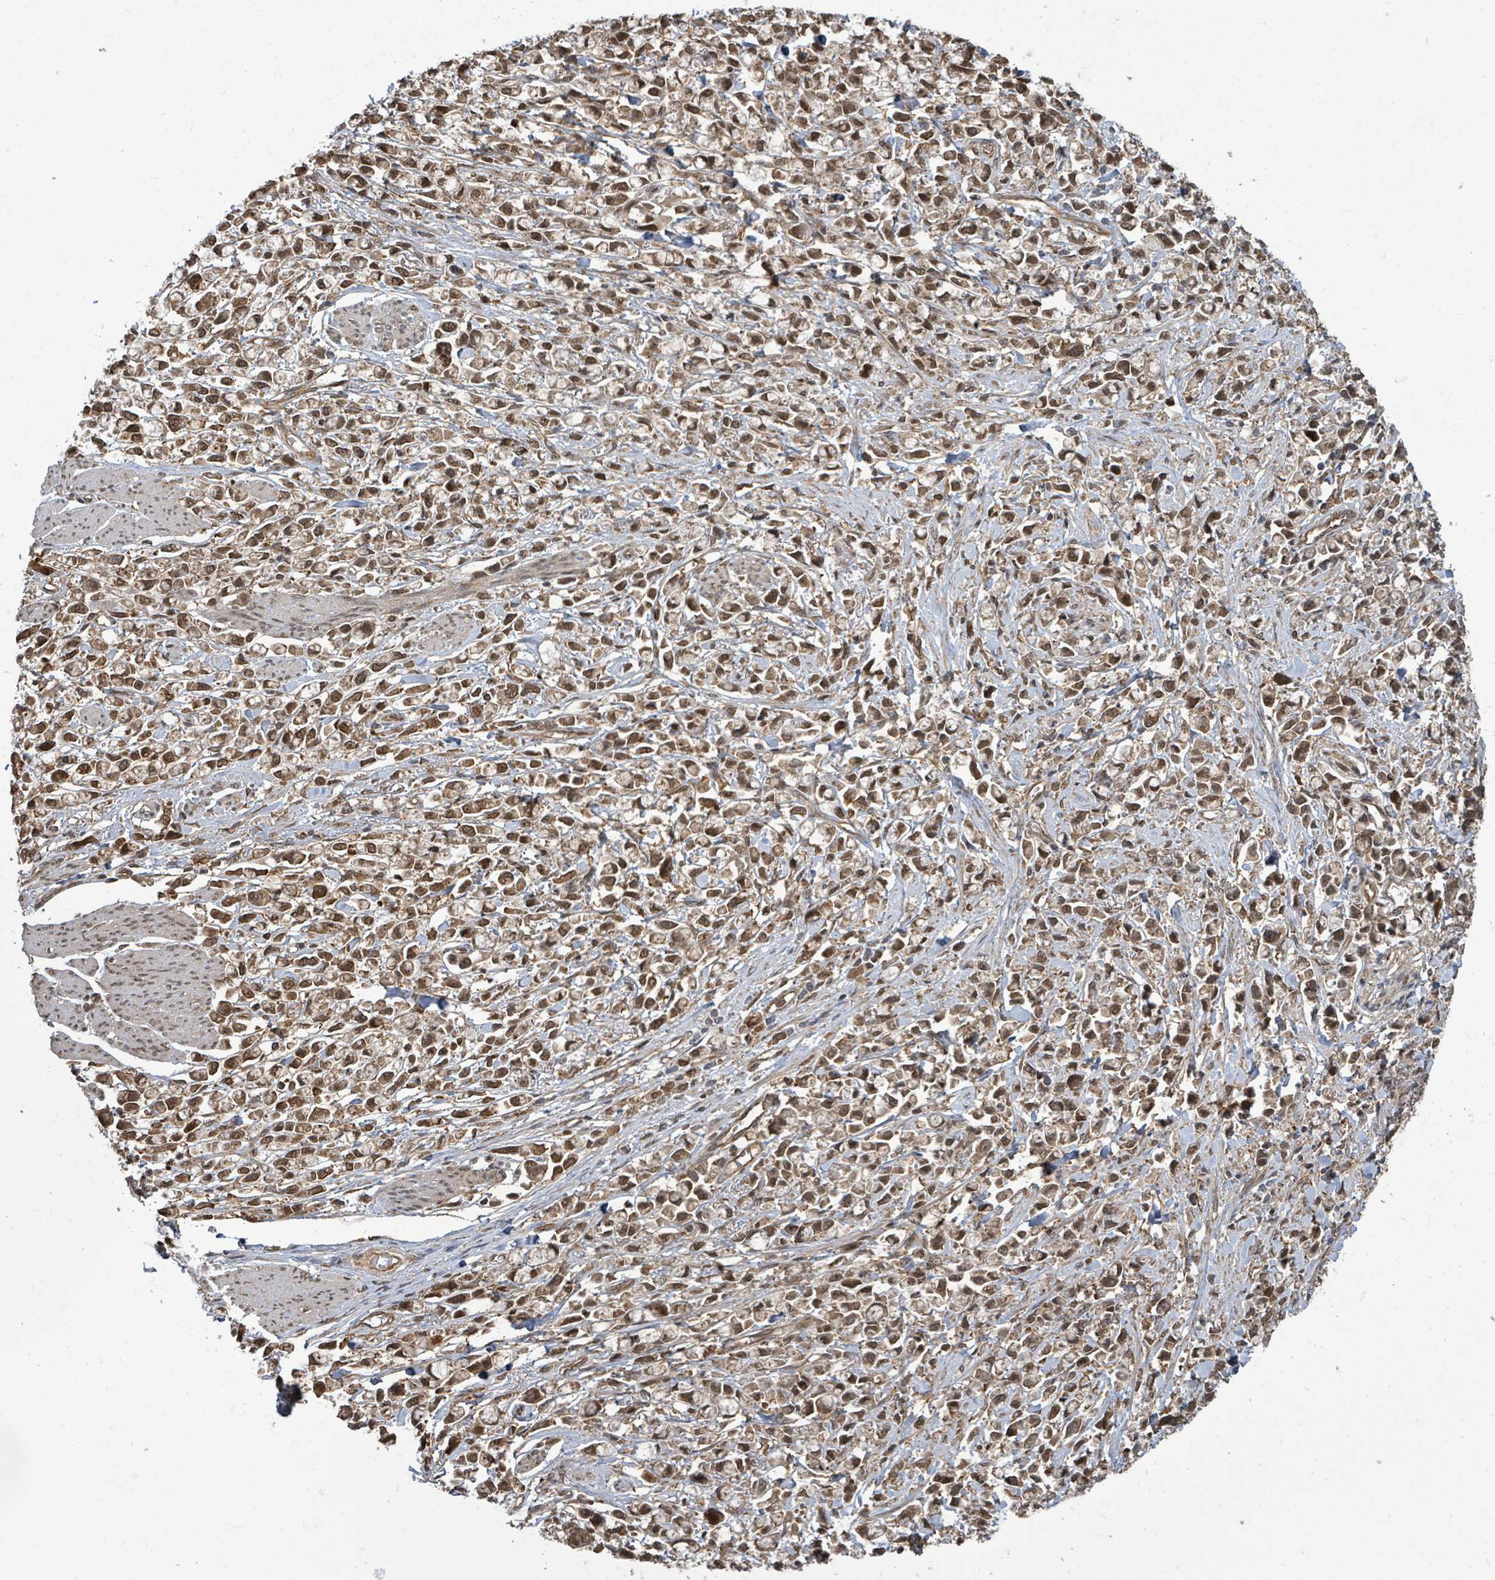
{"staining": {"intensity": "strong", "quantity": ">75%", "location": "cytoplasmic/membranous,nuclear"}, "tissue": "stomach cancer", "cell_type": "Tumor cells", "image_type": "cancer", "snomed": [{"axis": "morphology", "description": "Adenocarcinoma, NOS"}, {"axis": "topography", "description": "Stomach"}], "caption": "An immunohistochemistry (IHC) image of neoplastic tissue is shown. Protein staining in brown highlights strong cytoplasmic/membranous and nuclear positivity in adenocarcinoma (stomach) within tumor cells.", "gene": "KLC1", "patient": {"sex": "female", "age": 81}}